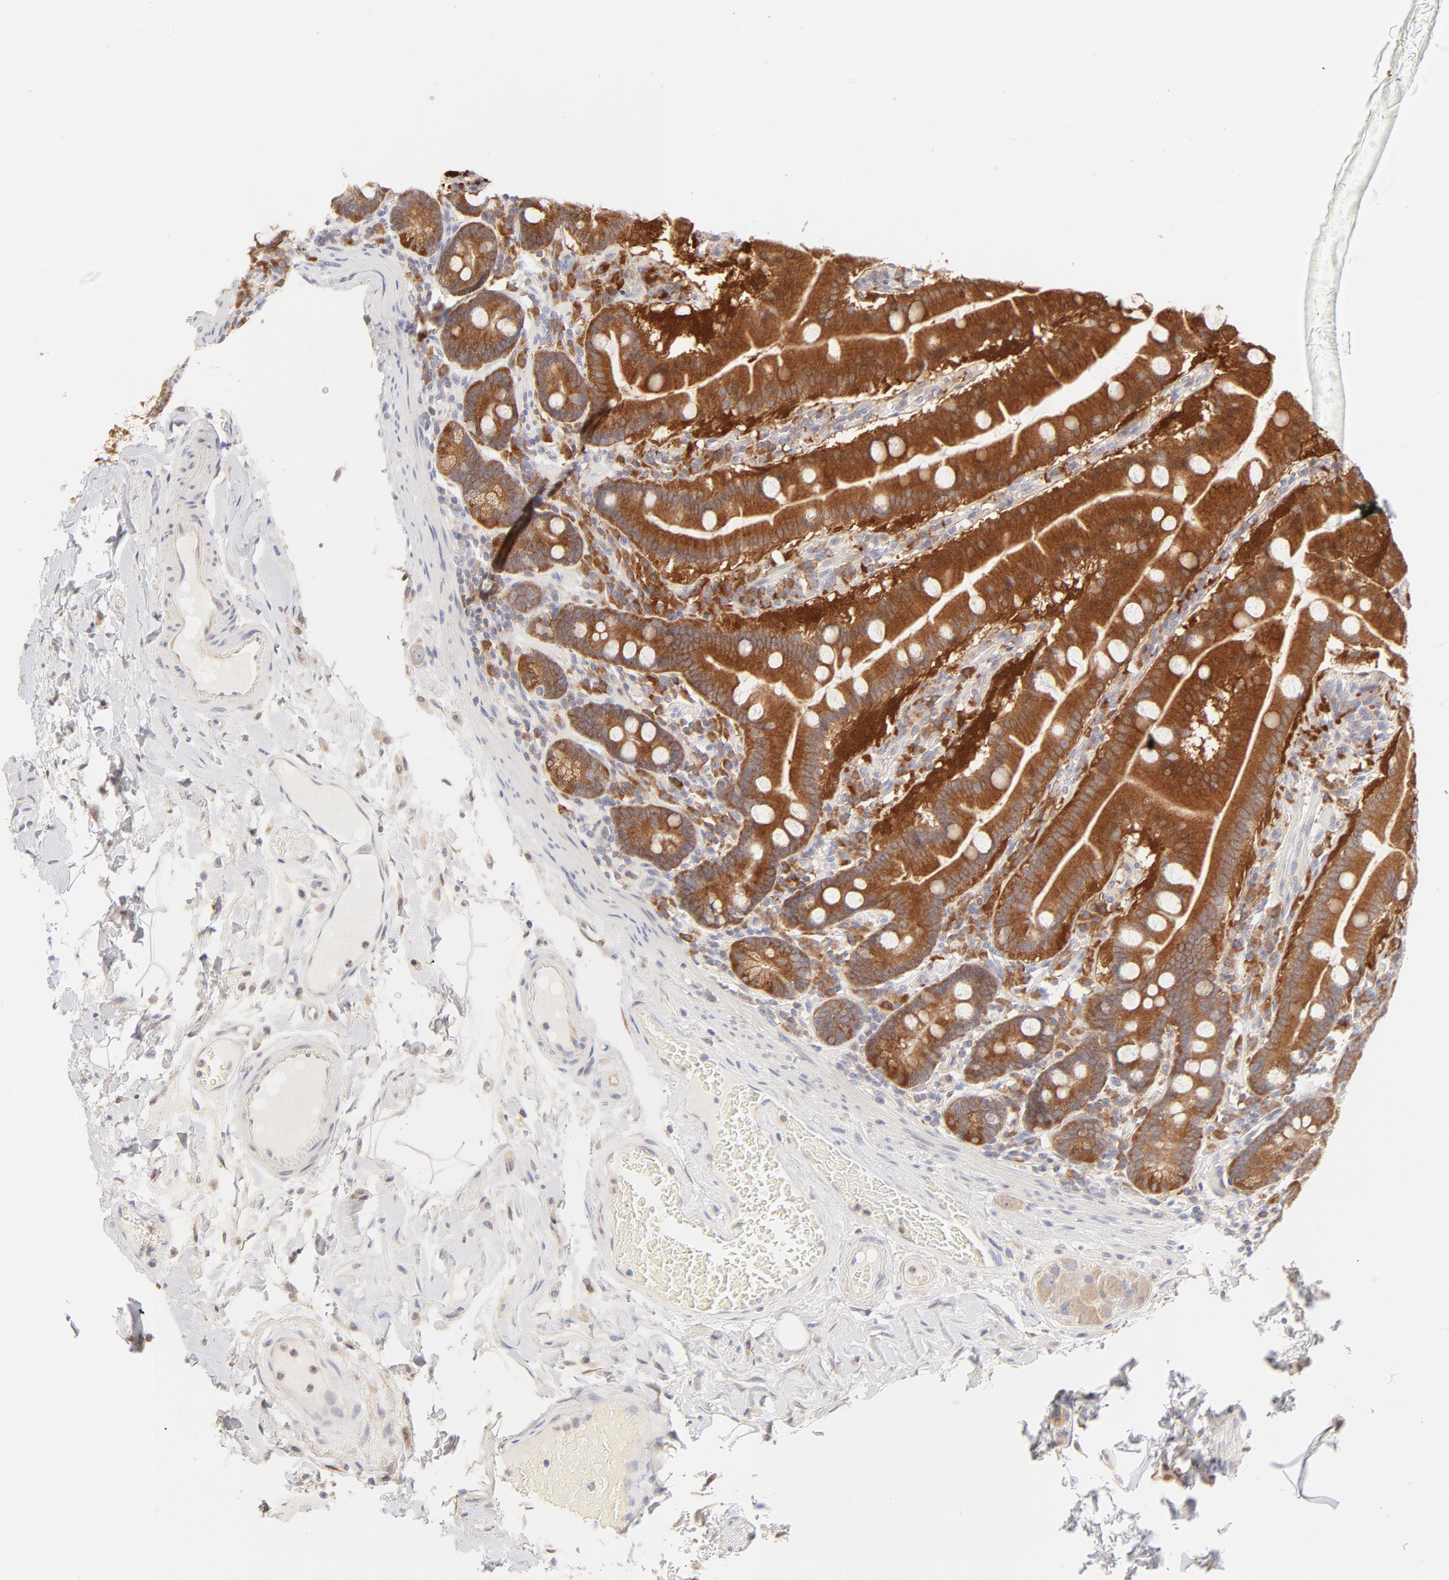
{"staining": {"intensity": "strong", "quantity": ">75%", "location": "cytoplasmic/membranous"}, "tissue": "duodenum", "cell_type": "Glandular cells", "image_type": "normal", "snomed": [{"axis": "morphology", "description": "Normal tissue, NOS"}, {"axis": "topography", "description": "Duodenum"}], "caption": "Human duodenum stained for a protein (brown) demonstrates strong cytoplasmic/membranous positive staining in about >75% of glandular cells.", "gene": "RPS6KA1", "patient": {"sex": "female", "age": 64}}